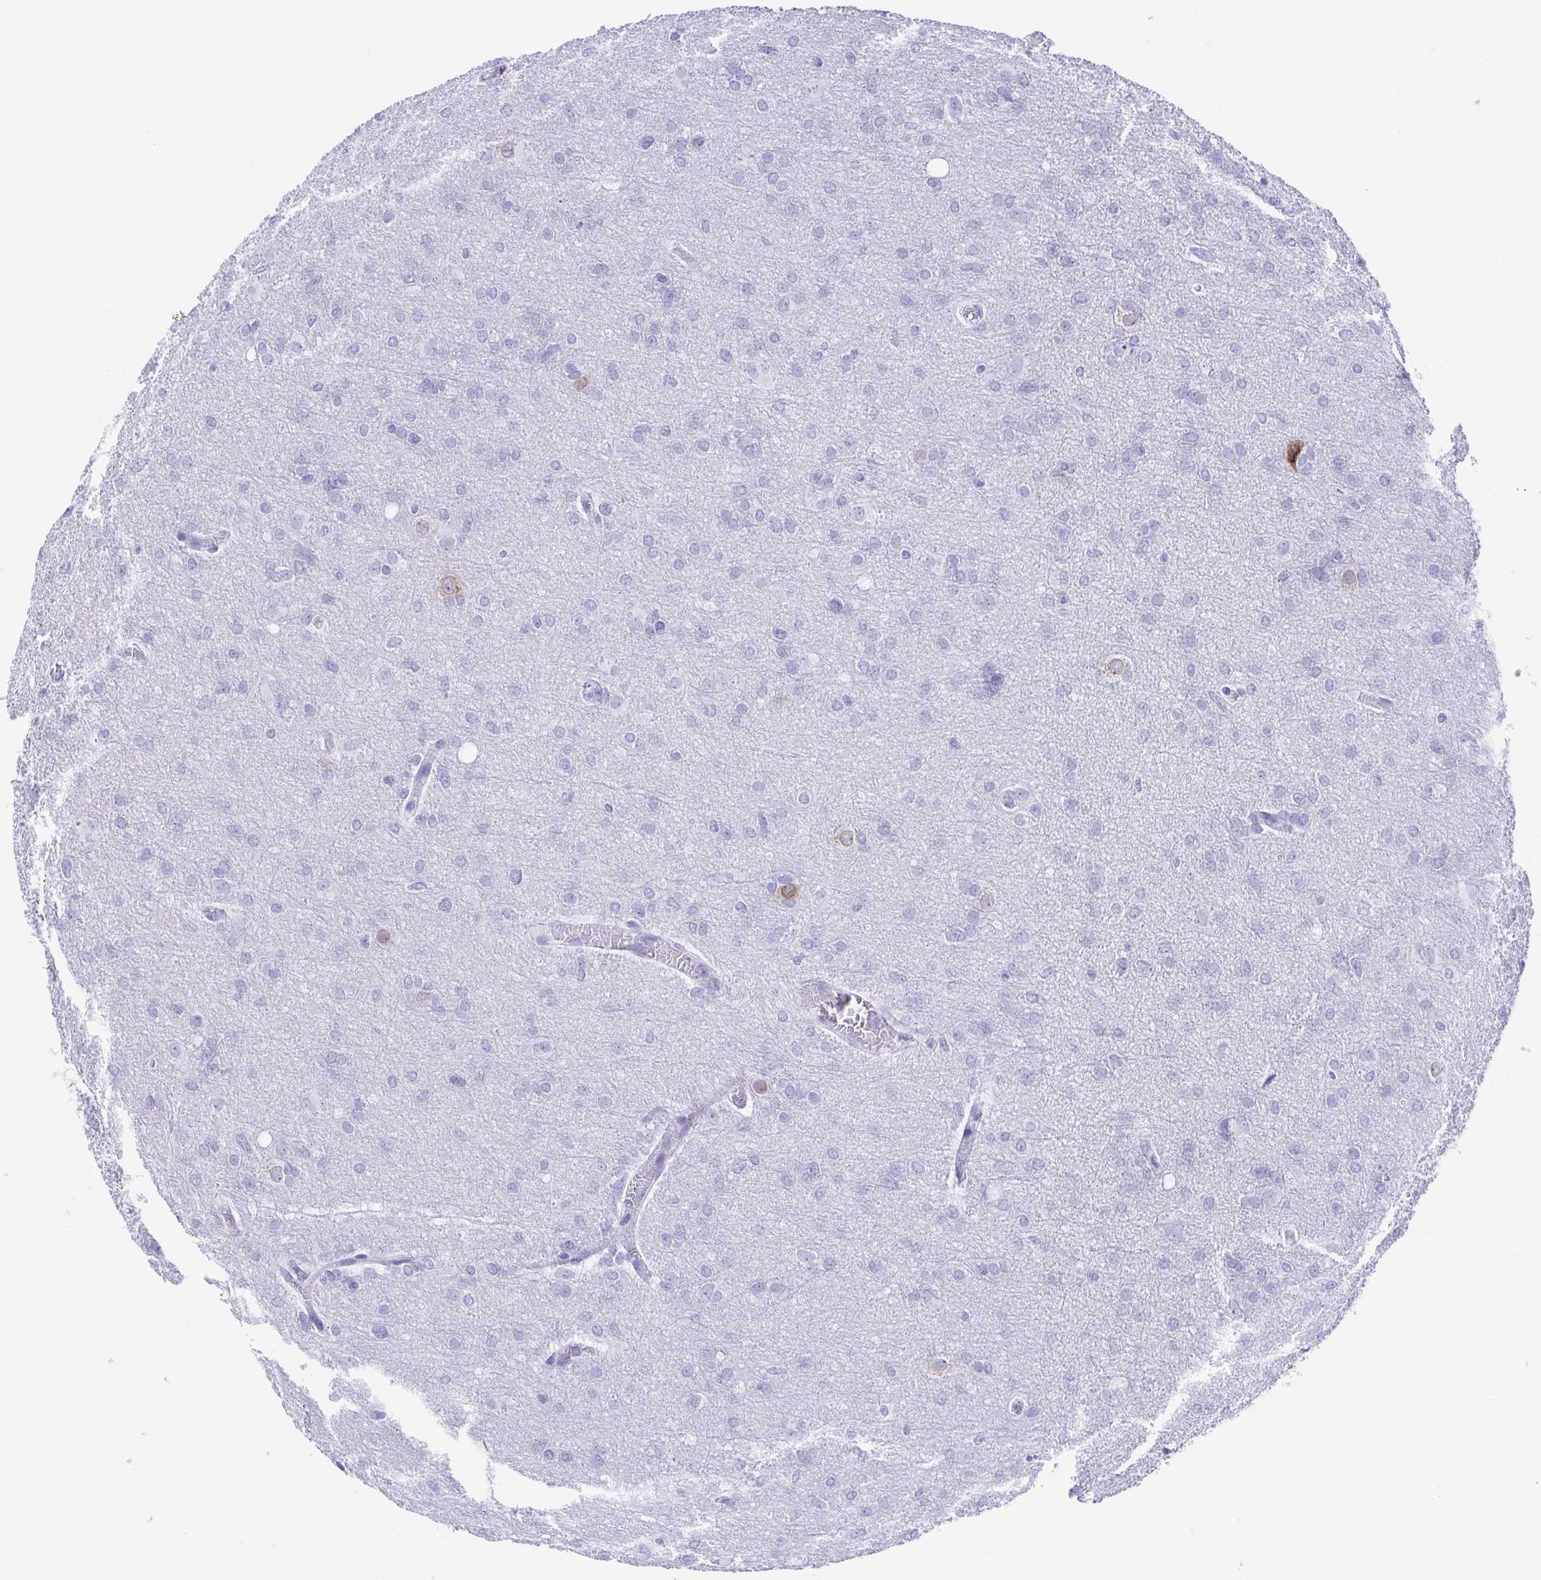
{"staining": {"intensity": "negative", "quantity": "none", "location": "none"}, "tissue": "glioma", "cell_type": "Tumor cells", "image_type": "cancer", "snomed": [{"axis": "morphology", "description": "Glioma, malignant, High grade"}, {"axis": "topography", "description": "Brain"}], "caption": "Immunohistochemical staining of human glioma demonstrates no significant staining in tumor cells. Brightfield microscopy of immunohistochemistry (IHC) stained with DAB (brown) and hematoxylin (blue), captured at high magnification.", "gene": "TMEM35A", "patient": {"sex": "male", "age": 53}}